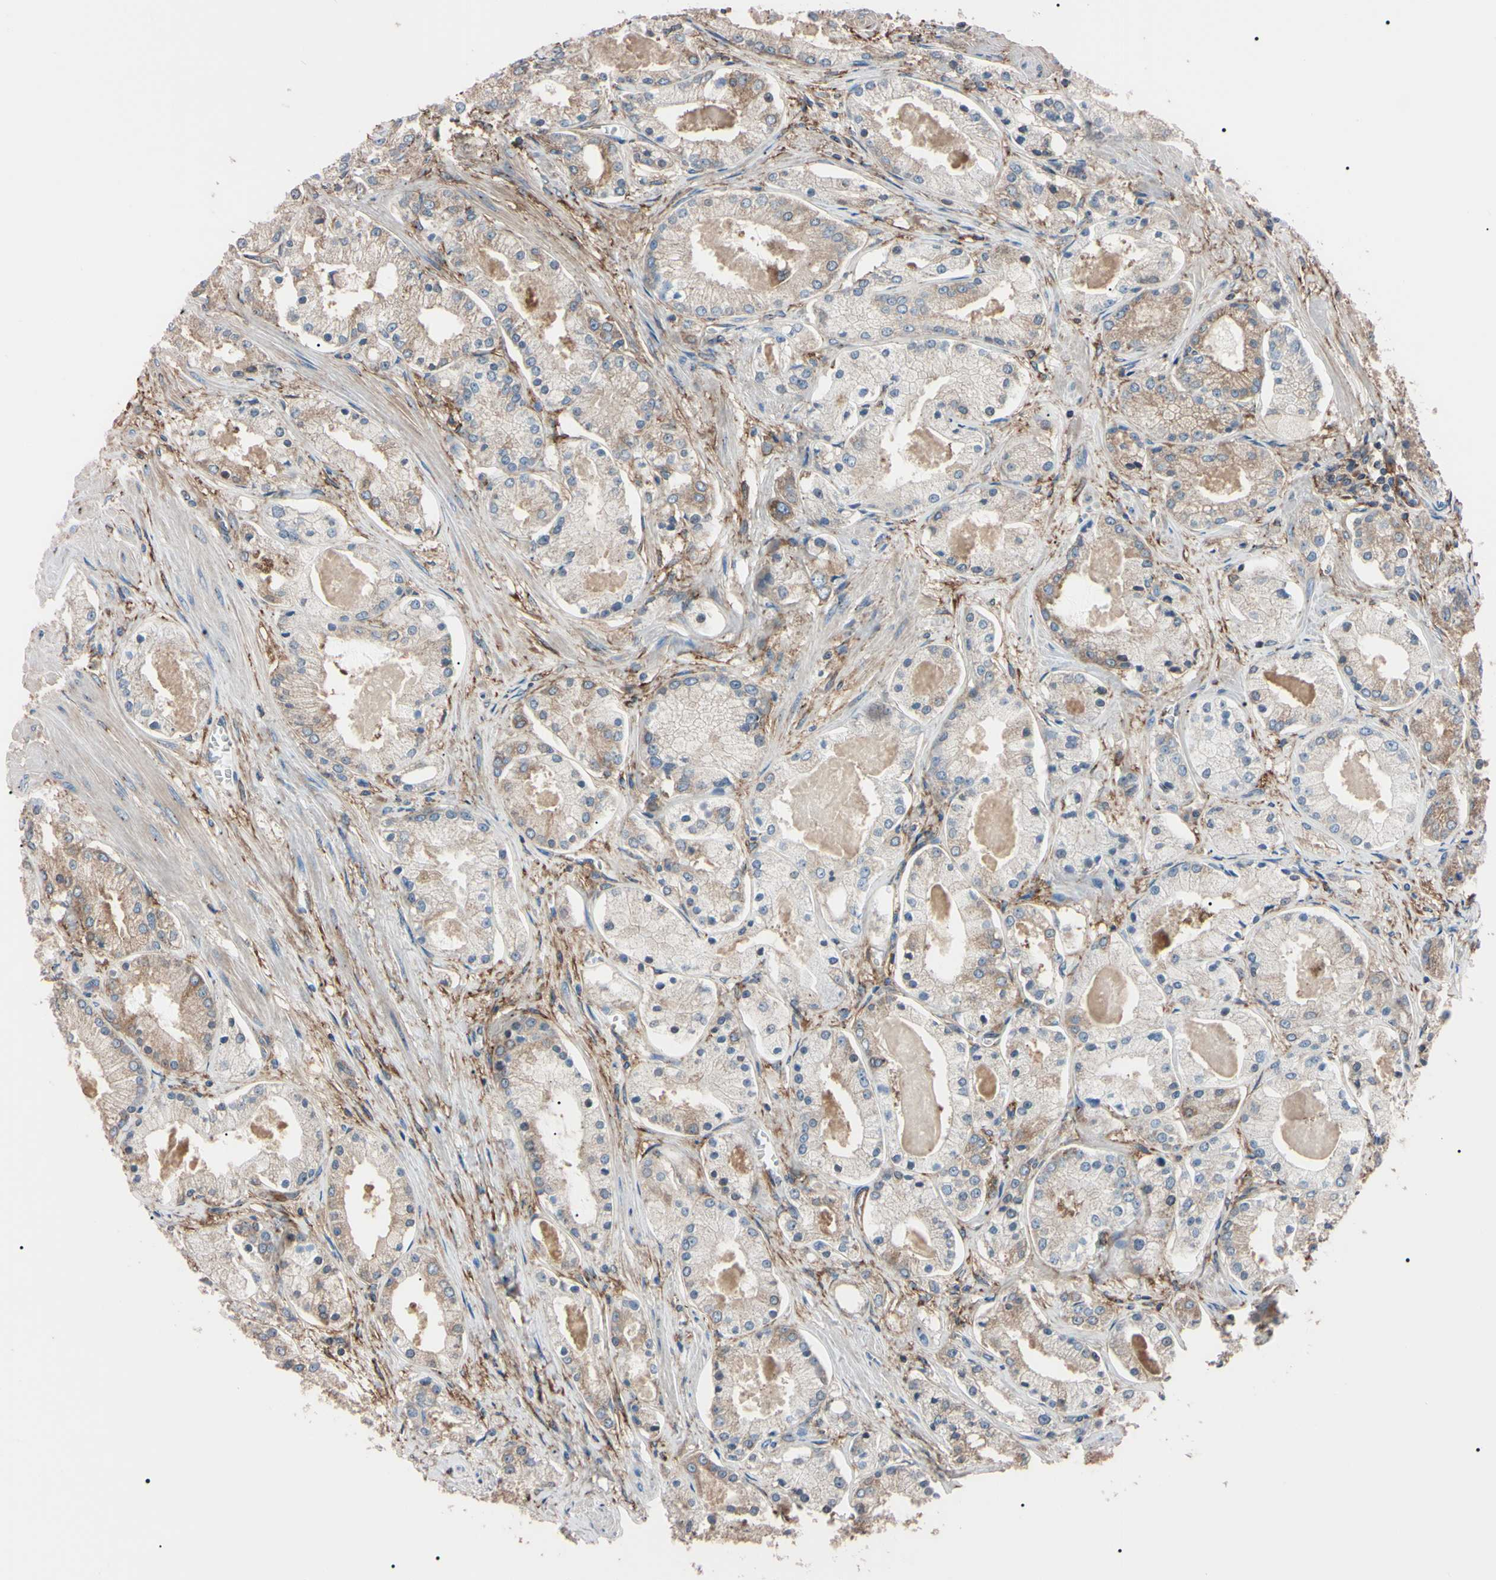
{"staining": {"intensity": "weak", "quantity": ">75%", "location": "cytoplasmic/membranous"}, "tissue": "prostate cancer", "cell_type": "Tumor cells", "image_type": "cancer", "snomed": [{"axis": "morphology", "description": "Adenocarcinoma, High grade"}, {"axis": "topography", "description": "Prostate"}], "caption": "Prostate cancer (adenocarcinoma (high-grade)) was stained to show a protein in brown. There is low levels of weak cytoplasmic/membranous expression in about >75% of tumor cells.", "gene": "PRKACA", "patient": {"sex": "male", "age": 66}}